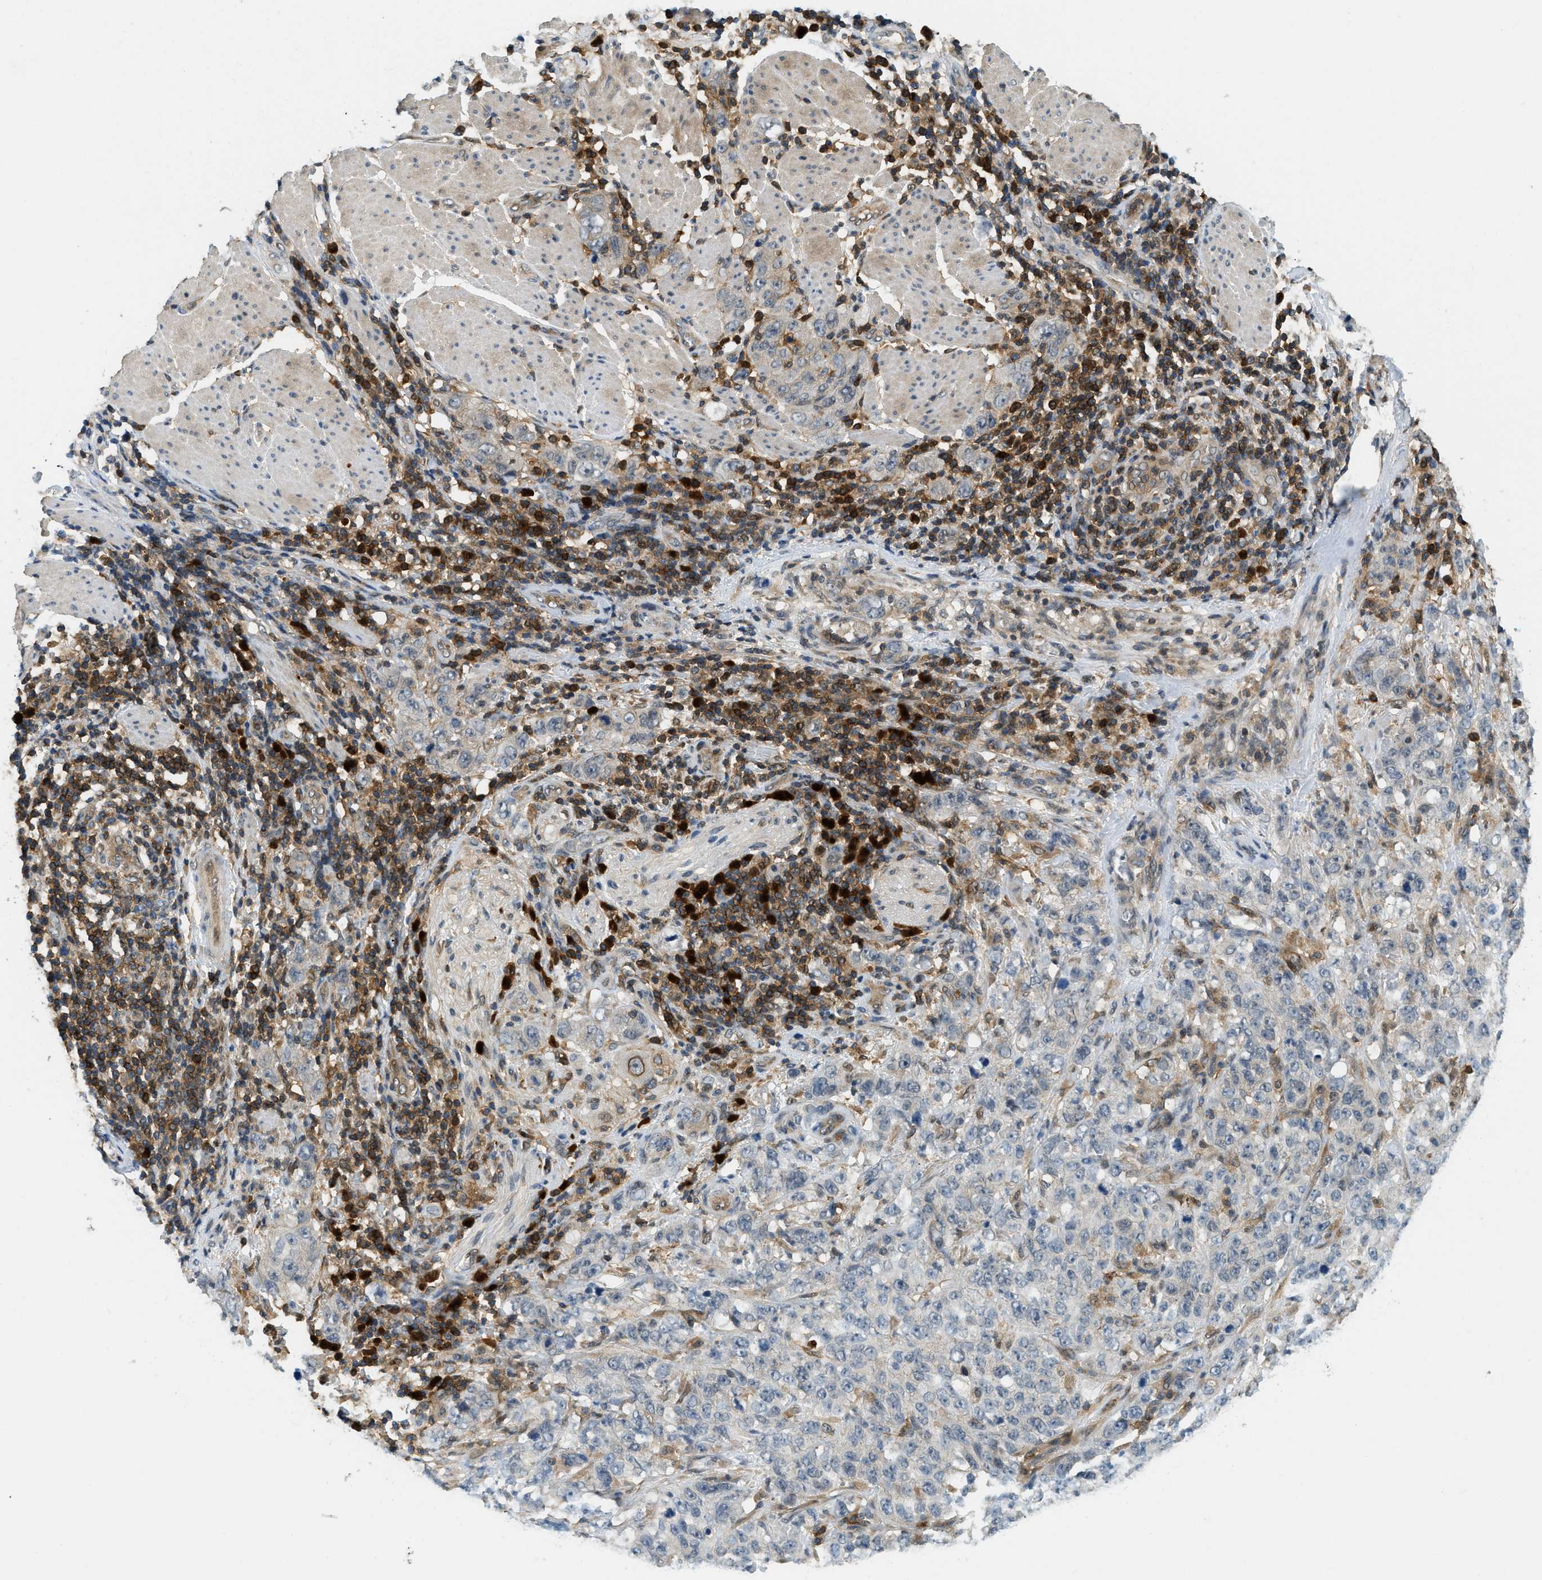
{"staining": {"intensity": "weak", "quantity": "<25%", "location": "cytoplasmic/membranous"}, "tissue": "stomach cancer", "cell_type": "Tumor cells", "image_type": "cancer", "snomed": [{"axis": "morphology", "description": "Adenocarcinoma, NOS"}, {"axis": "topography", "description": "Stomach"}], "caption": "Immunohistochemistry histopathology image of human adenocarcinoma (stomach) stained for a protein (brown), which reveals no positivity in tumor cells. (DAB immunohistochemistry with hematoxylin counter stain).", "gene": "GMPPB", "patient": {"sex": "male", "age": 48}}